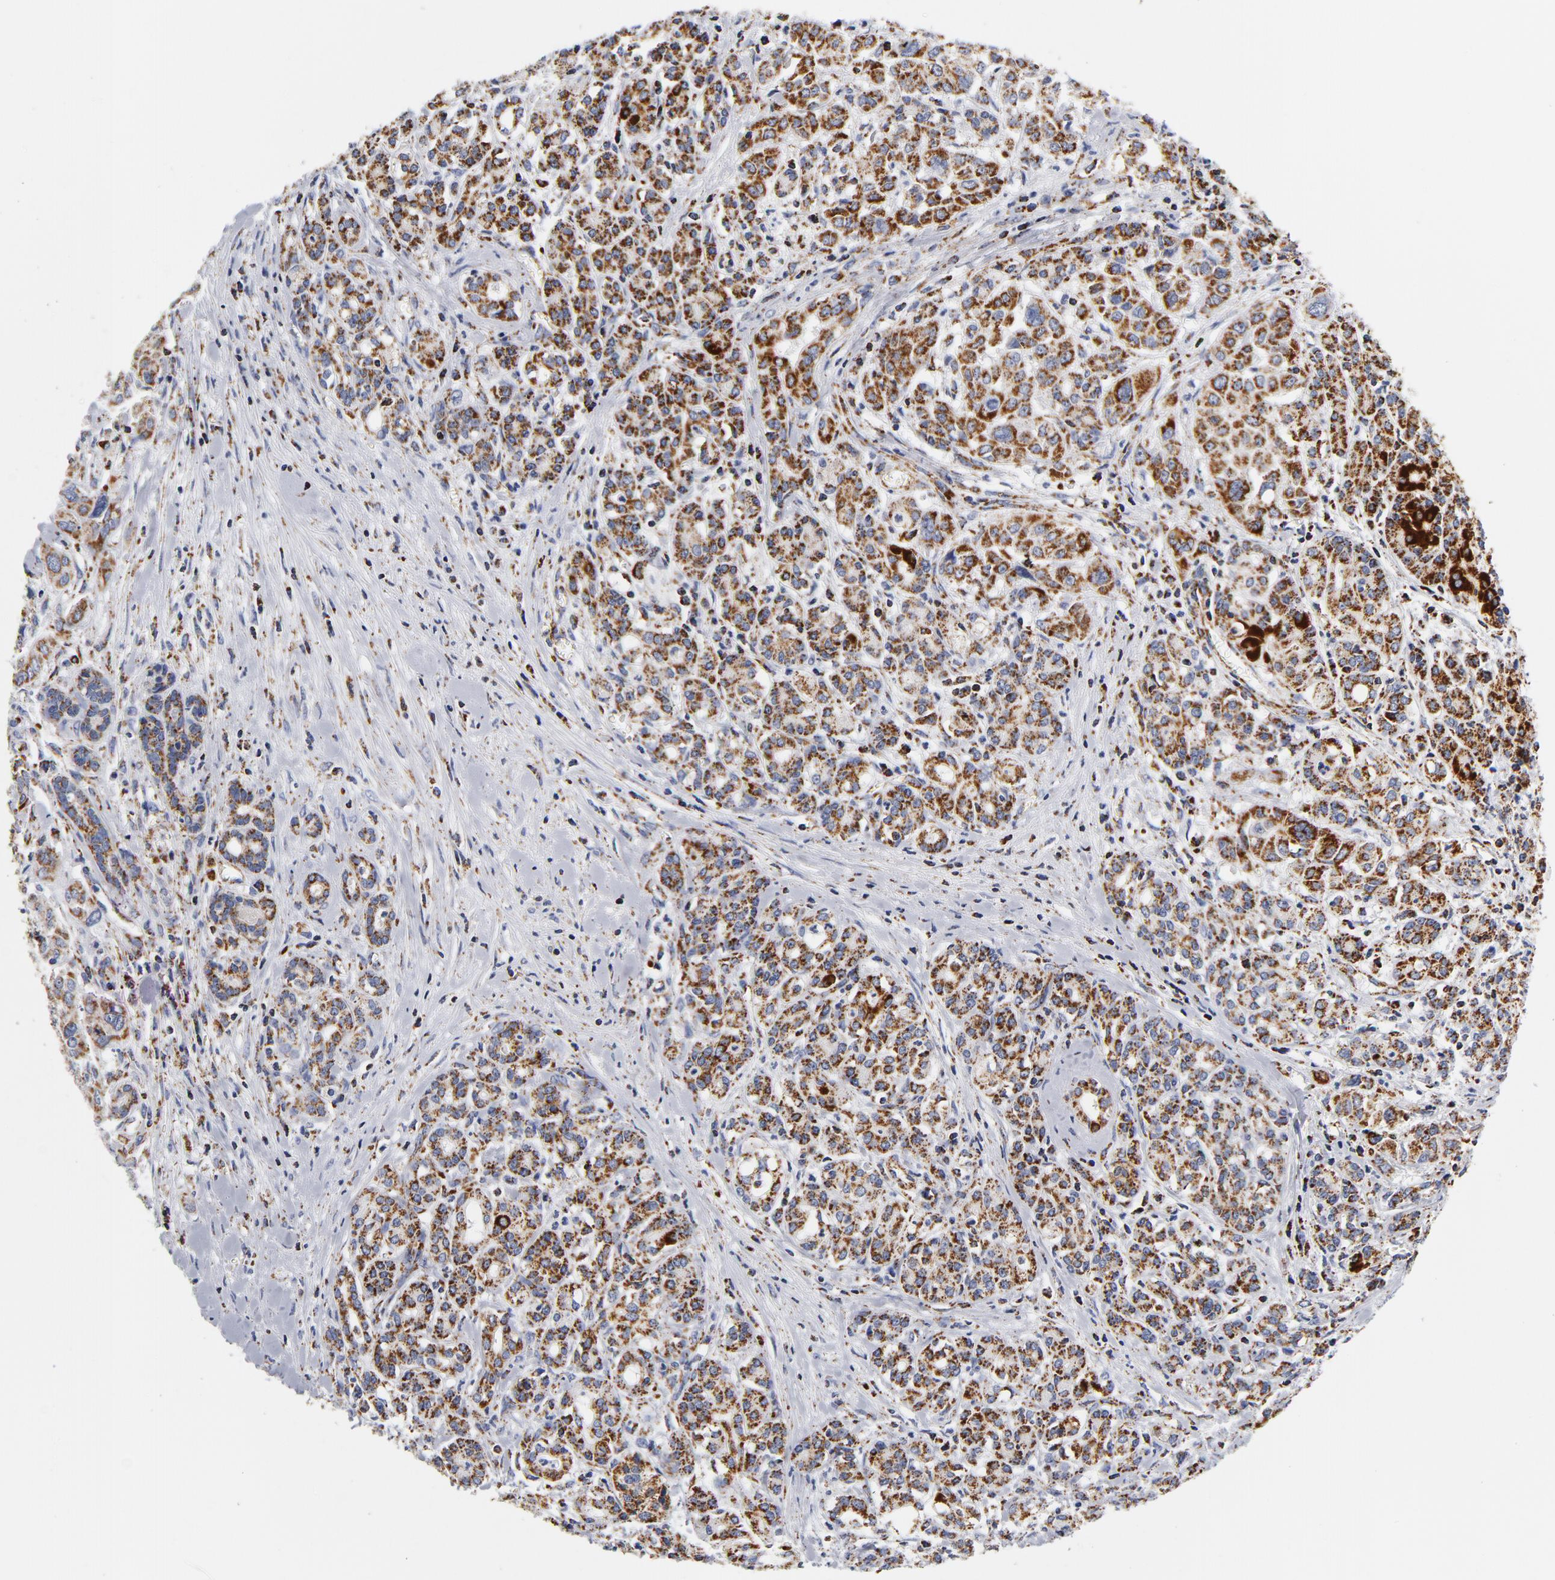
{"staining": {"intensity": "moderate", "quantity": ">75%", "location": "cytoplasmic/membranous"}, "tissue": "pancreatic cancer", "cell_type": "Tumor cells", "image_type": "cancer", "snomed": [{"axis": "morphology", "description": "Adenocarcinoma, NOS"}, {"axis": "topography", "description": "Pancreas"}], "caption": "Adenocarcinoma (pancreatic) stained for a protein displays moderate cytoplasmic/membranous positivity in tumor cells. (Stains: DAB (3,3'-diaminobenzidine) in brown, nuclei in blue, Microscopy: brightfield microscopy at high magnification).", "gene": "ECHS1", "patient": {"sex": "female", "age": 52}}